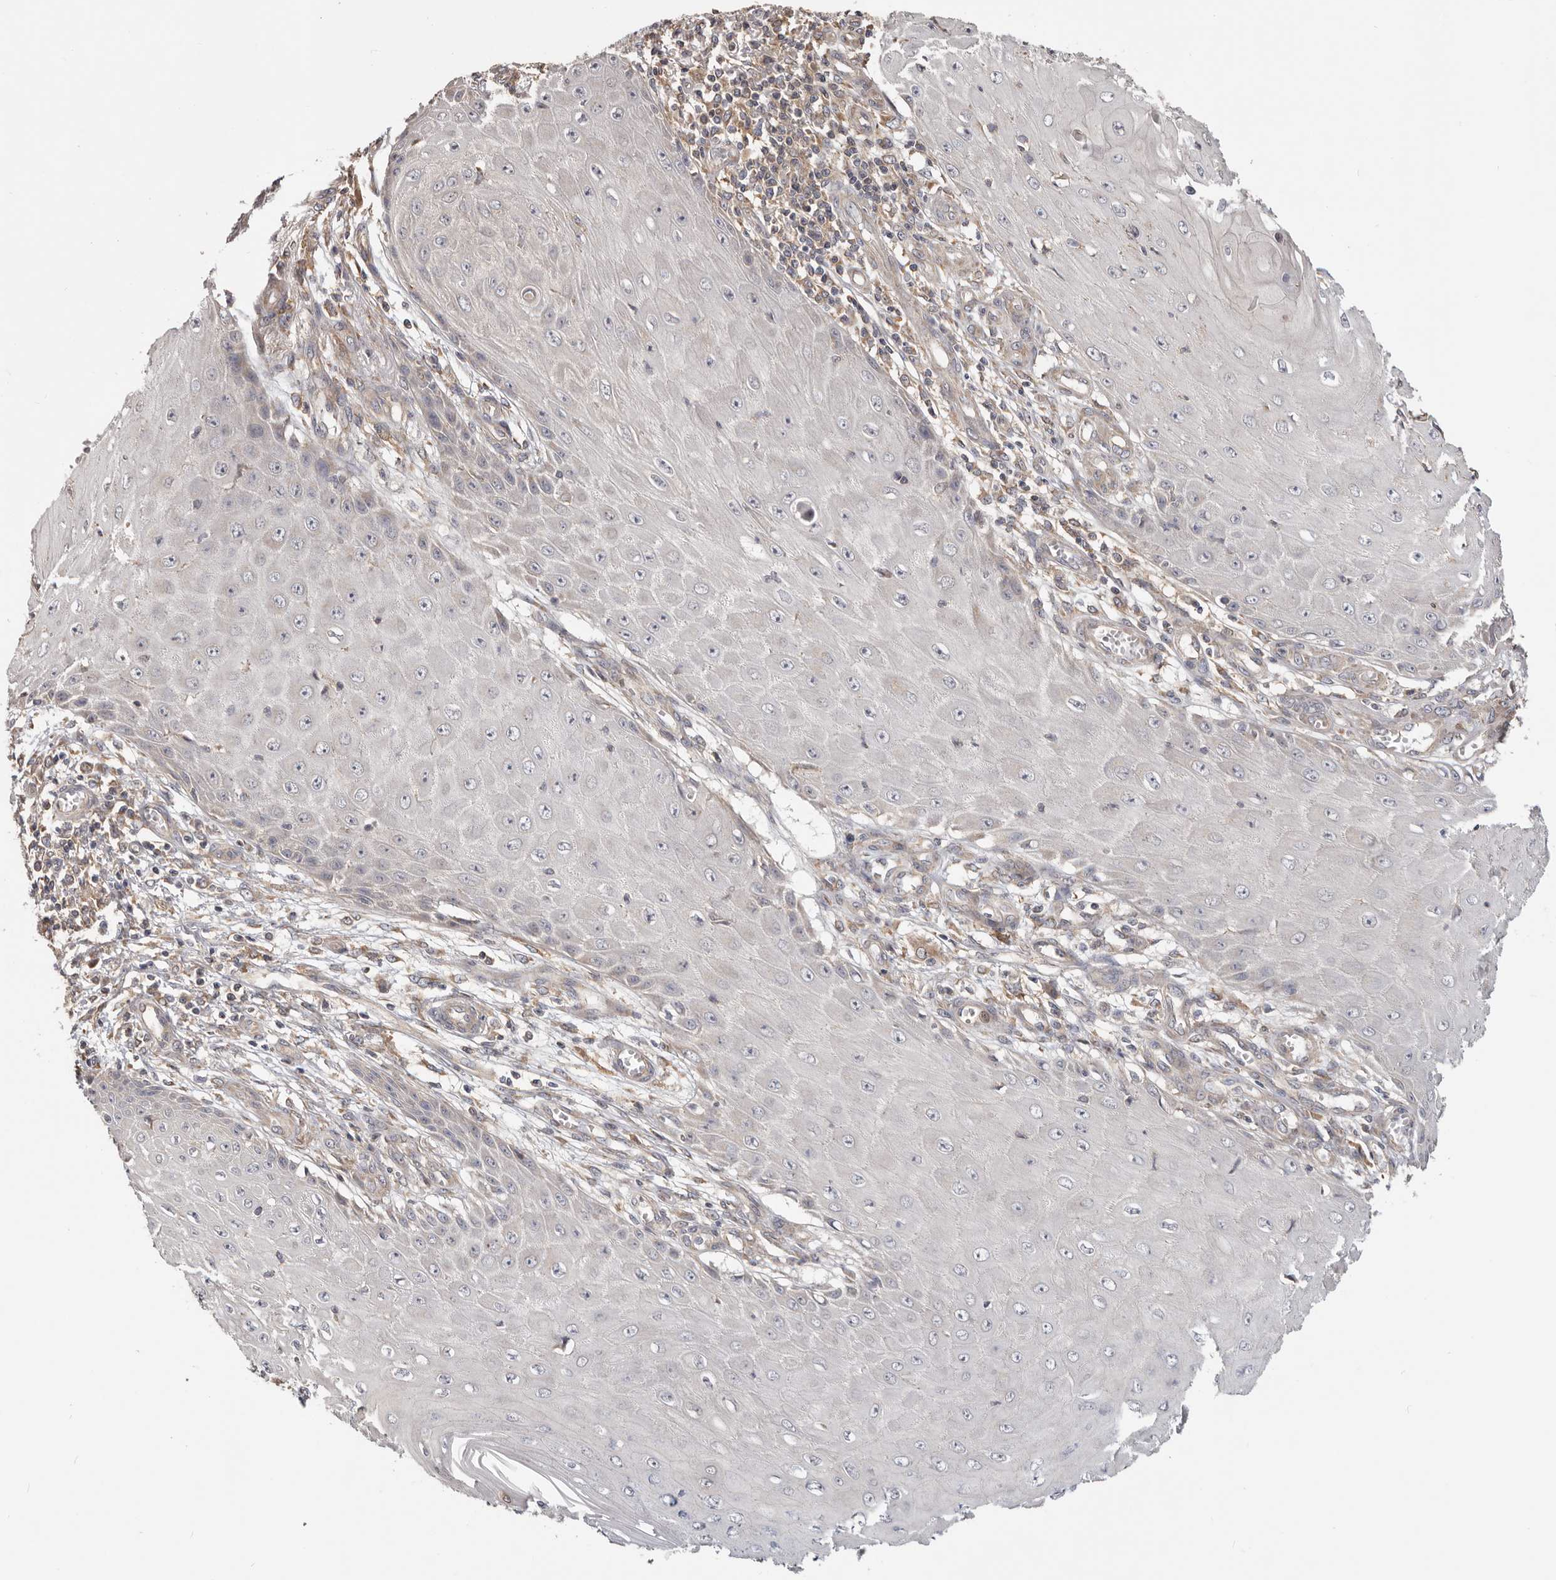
{"staining": {"intensity": "negative", "quantity": "none", "location": "none"}, "tissue": "skin cancer", "cell_type": "Tumor cells", "image_type": "cancer", "snomed": [{"axis": "morphology", "description": "Squamous cell carcinoma, NOS"}, {"axis": "topography", "description": "Skin"}], "caption": "IHC micrograph of neoplastic tissue: human squamous cell carcinoma (skin) stained with DAB (3,3'-diaminobenzidine) shows no significant protein expression in tumor cells.", "gene": "LRP6", "patient": {"sex": "female", "age": 73}}